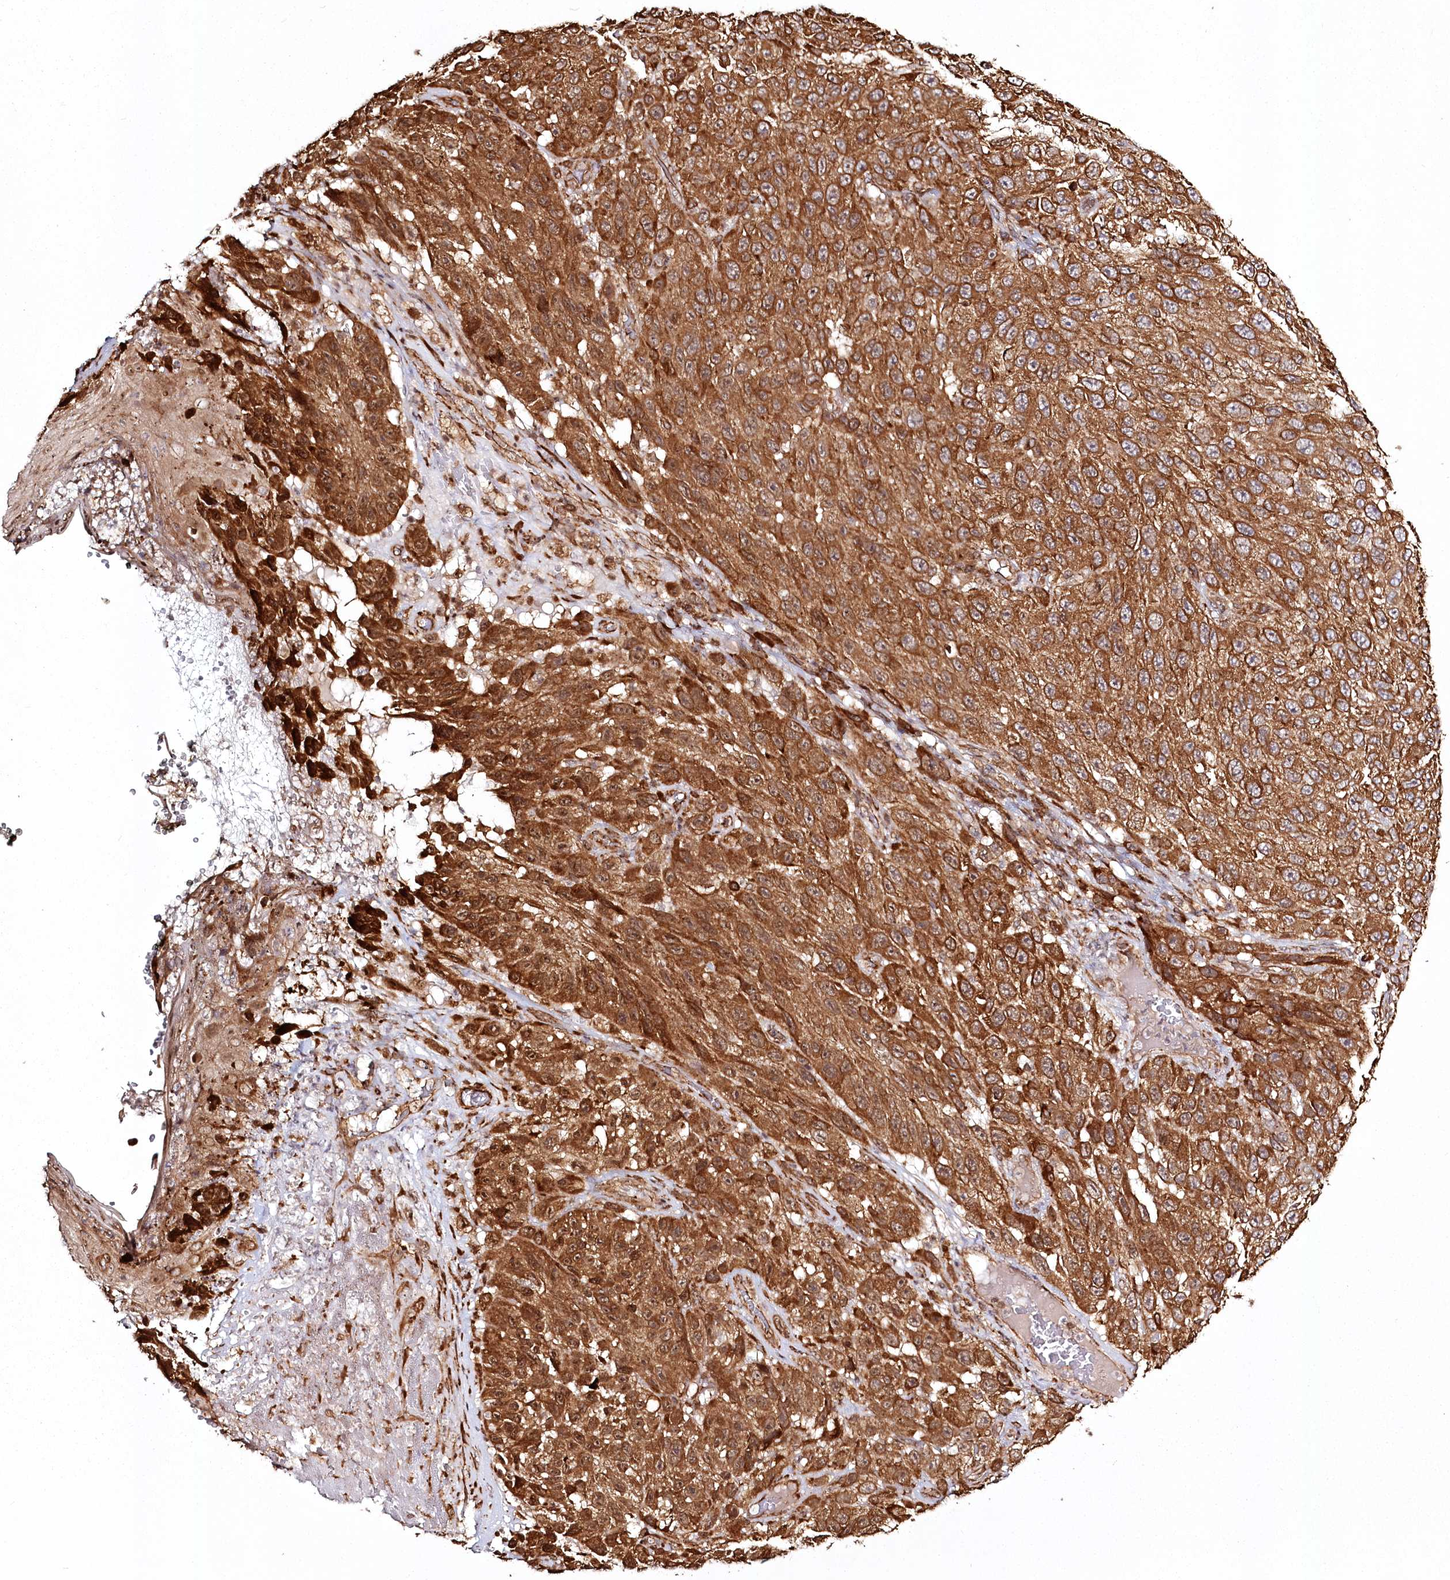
{"staining": {"intensity": "strong", "quantity": ">75%", "location": "cytoplasmic/membranous"}, "tissue": "melanoma", "cell_type": "Tumor cells", "image_type": "cancer", "snomed": [{"axis": "morphology", "description": "Malignant melanoma, NOS"}, {"axis": "topography", "description": "Skin"}], "caption": "Immunohistochemistry (DAB) staining of human malignant melanoma reveals strong cytoplasmic/membranous protein positivity in approximately >75% of tumor cells.", "gene": "FAM13A", "patient": {"sex": "female", "age": 96}}